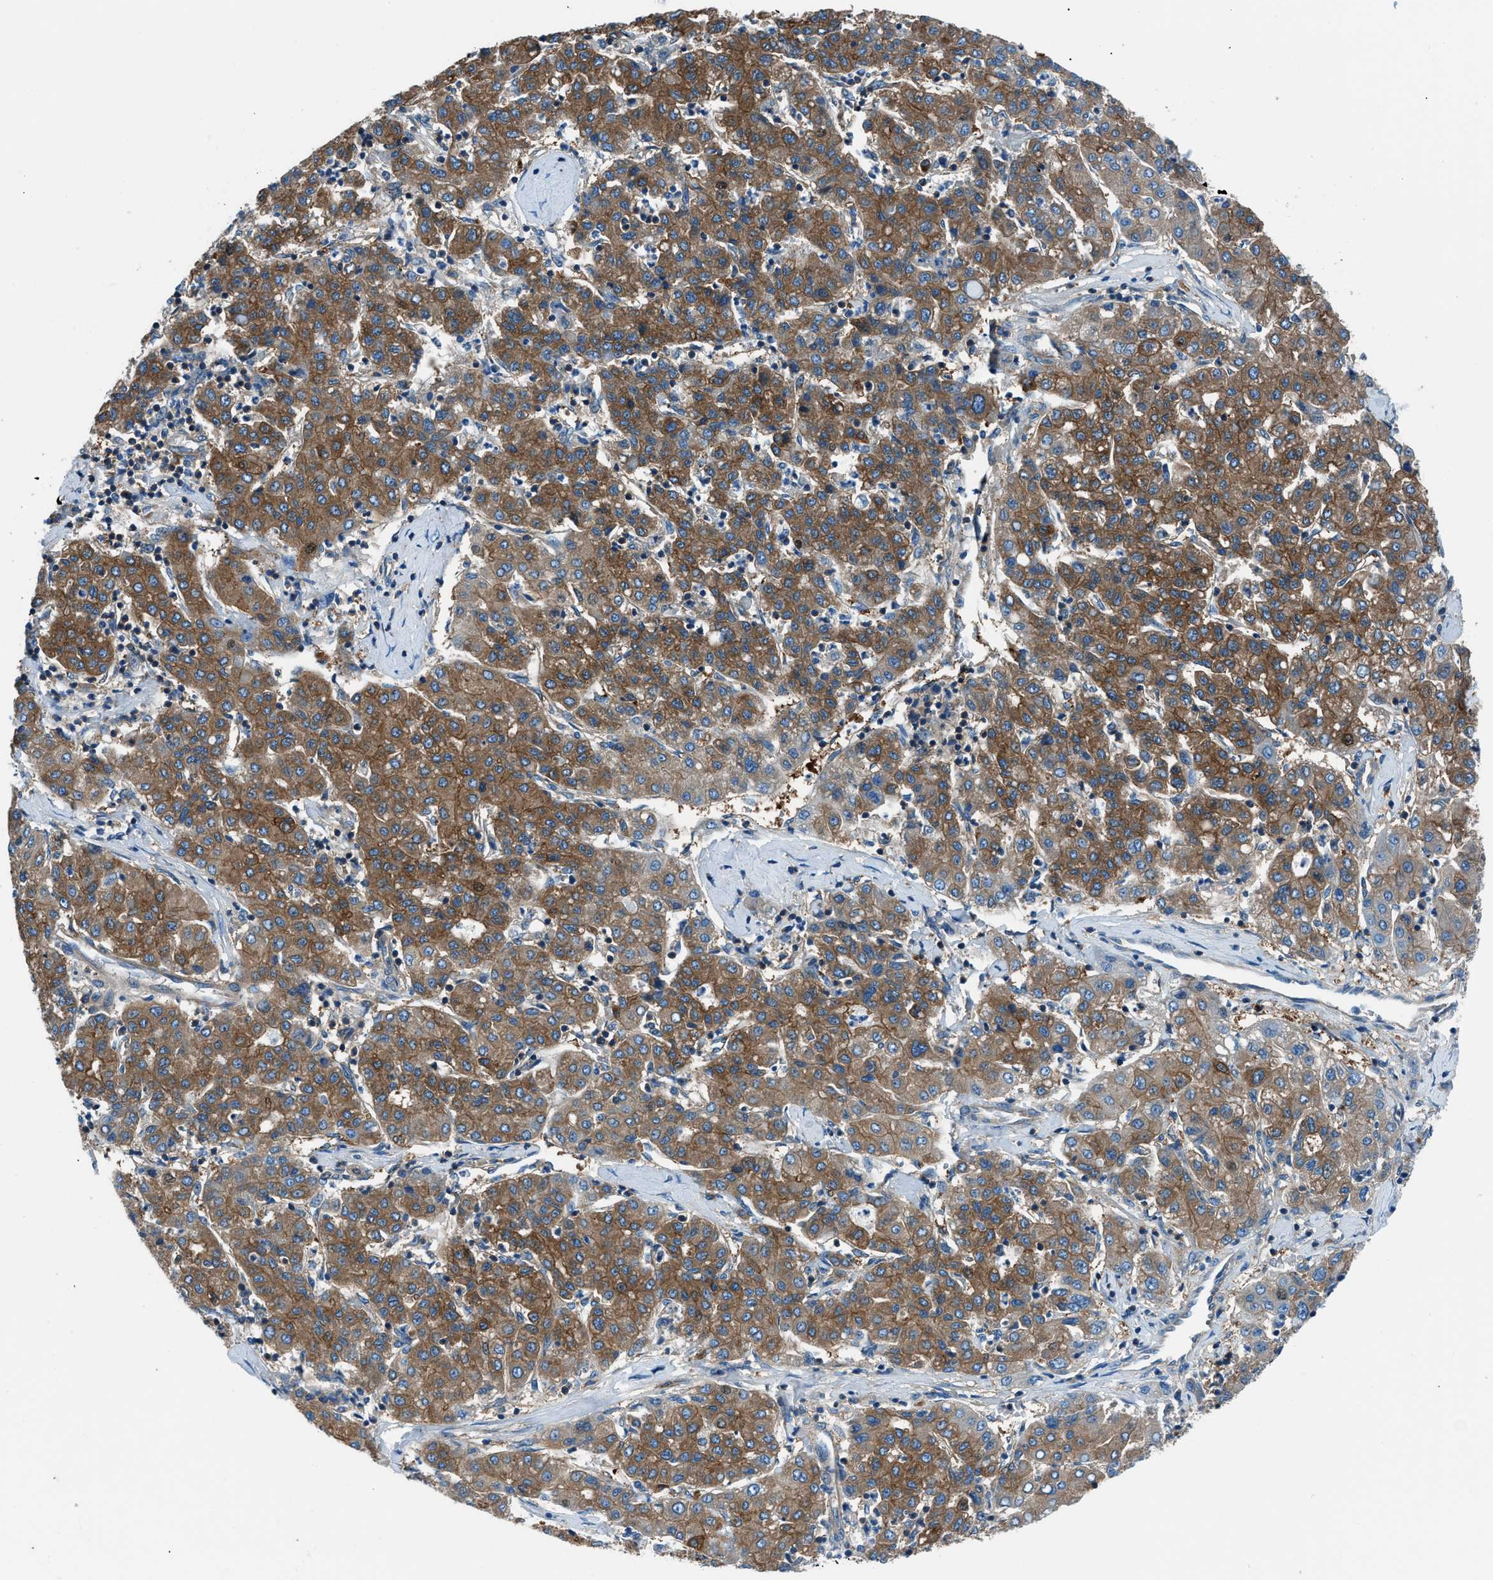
{"staining": {"intensity": "strong", "quantity": ">75%", "location": "cytoplasmic/membranous"}, "tissue": "liver cancer", "cell_type": "Tumor cells", "image_type": "cancer", "snomed": [{"axis": "morphology", "description": "Carcinoma, Hepatocellular, NOS"}, {"axis": "topography", "description": "Liver"}], "caption": "Immunohistochemistry of liver cancer exhibits high levels of strong cytoplasmic/membranous expression in about >75% of tumor cells.", "gene": "SARS1", "patient": {"sex": "male", "age": 65}}